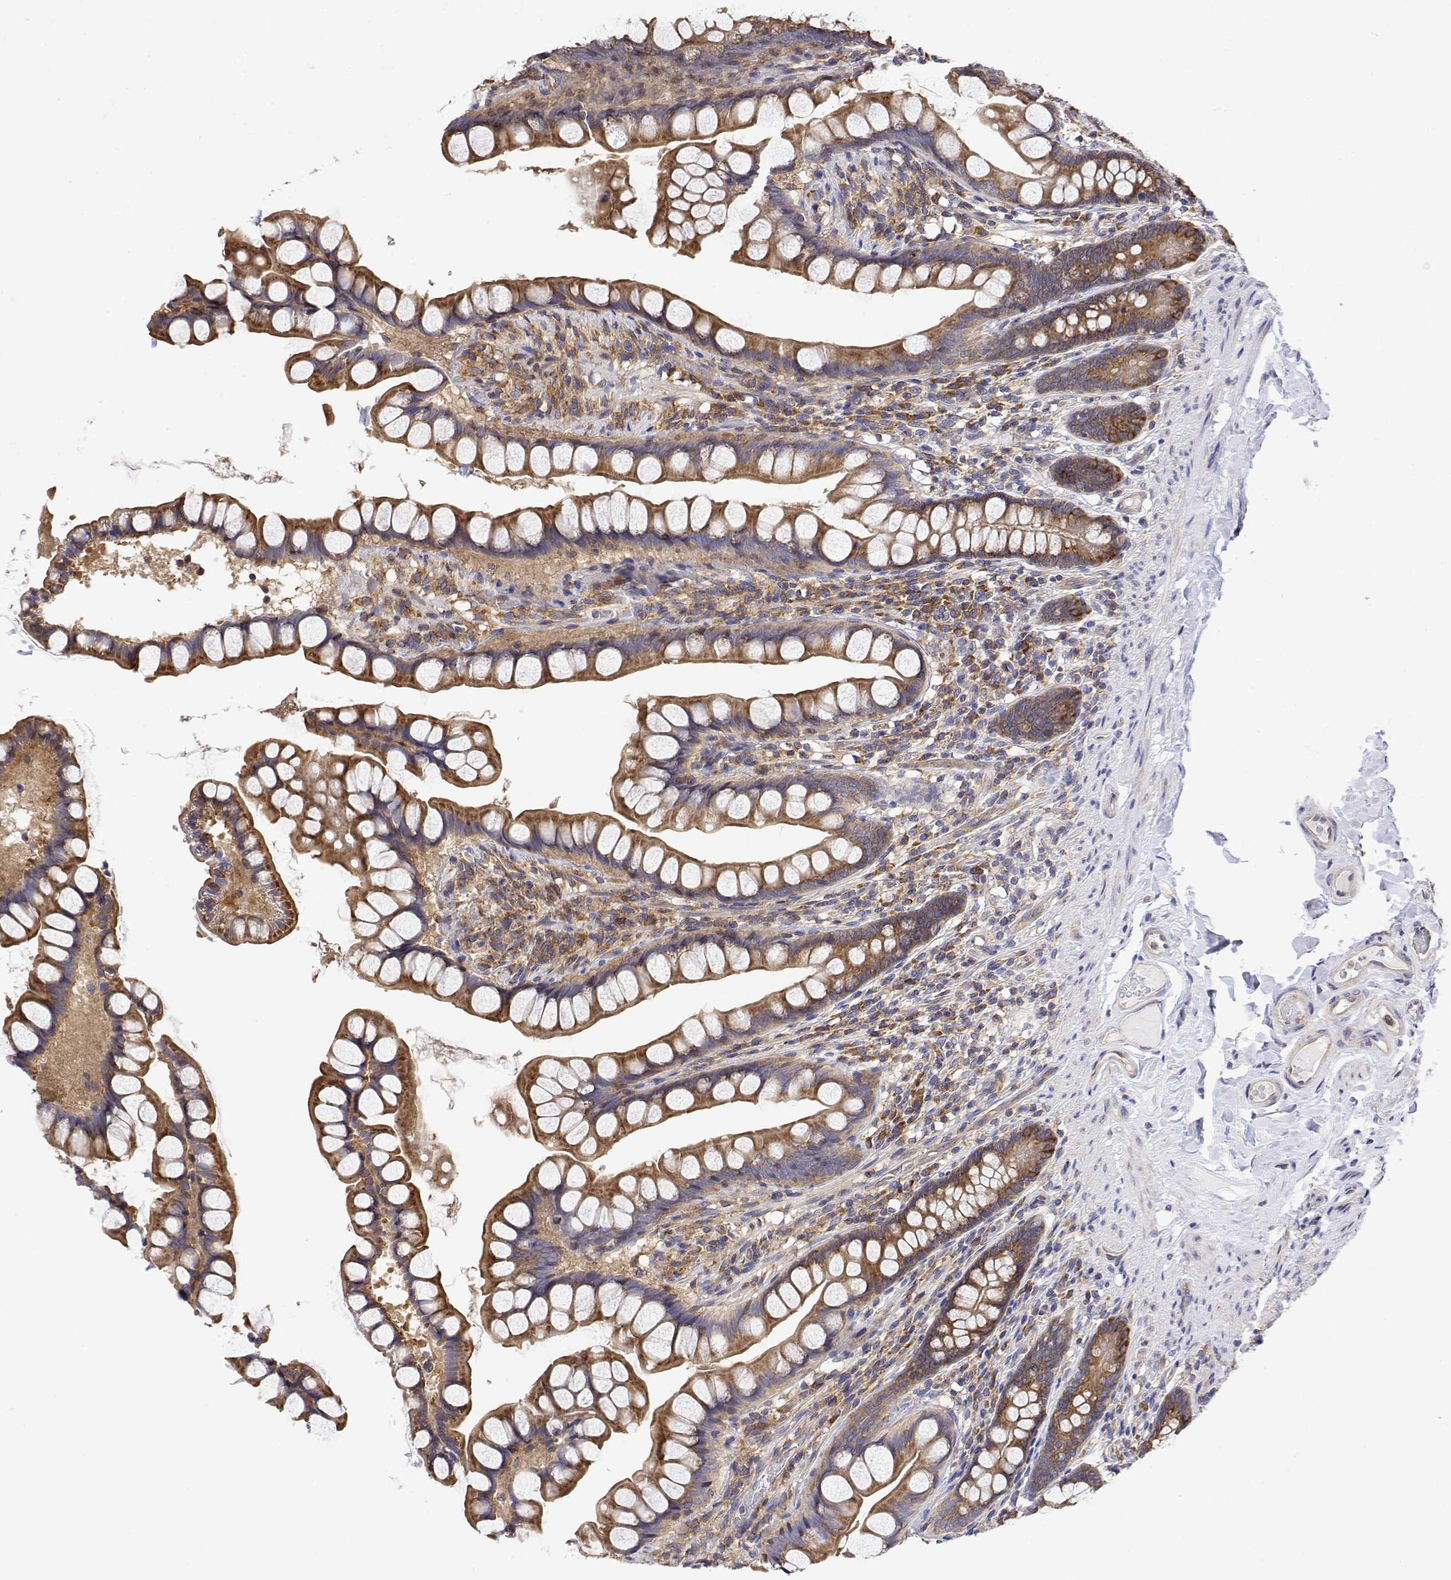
{"staining": {"intensity": "moderate", "quantity": ">75%", "location": "cytoplasmic/membranous"}, "tissue": "small intestine", "cell_type": "Glandular cells", "image_type": "normal", "snomed": [{"axis": "morphology", "description": "Normal tissue, NOS"}, {"axis": "topography", "description": "Small intestine"}], "caption": "Moderate cytoplasmic/membranous expression for a protein is seen in about >75% of glandular cells of normal small intestine using IHC.", "gene": "EEF1G", "patient": {"sex": "male", "age": 70}}